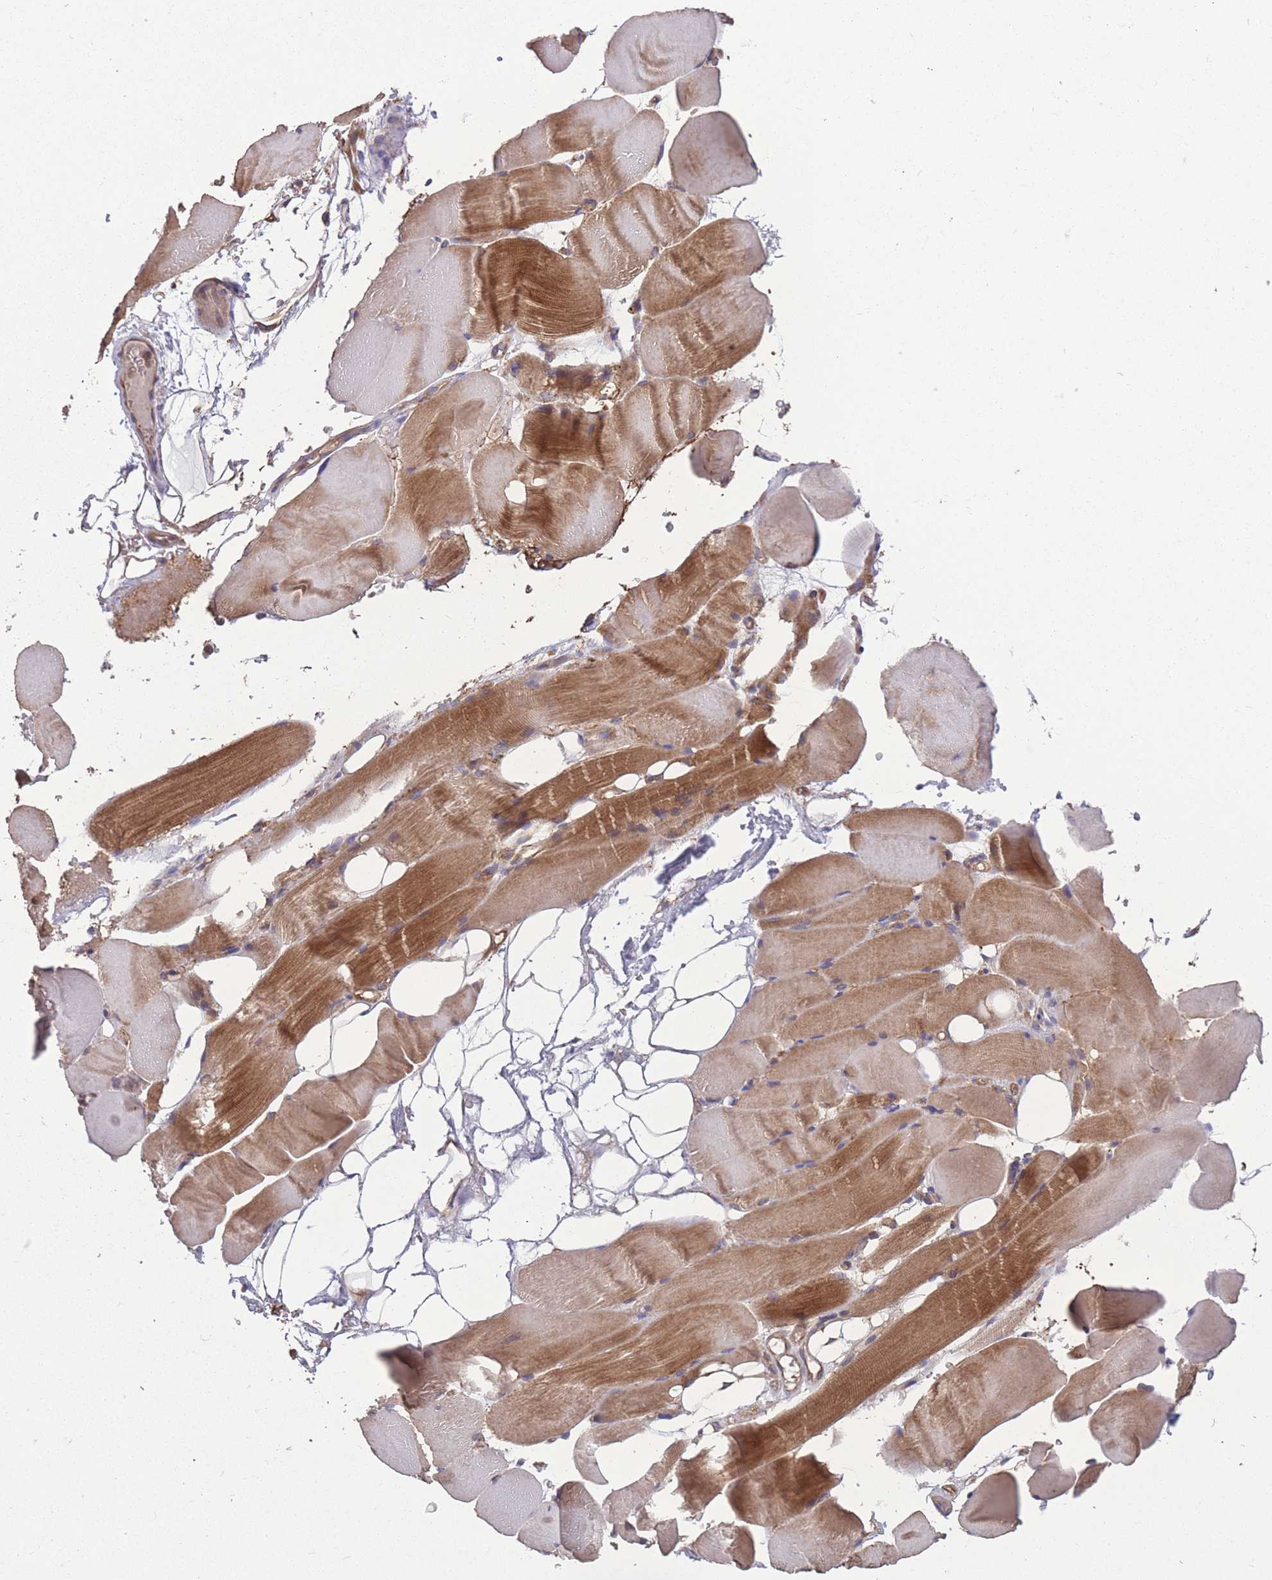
{"staining": {"intensity": "moderate", "quantity": "25%-75%", "location": "cytoplasmic/membranous"}, "tissue": "skeletal muscle", "cell_type": "Myocytes", "image_type": "normal", "snomed": [{"axis": "morphology", "description": "Normal tissue, NOS"}, {"axis": "topography", "description": "Skeletal muscle"}, {"axis": "topography", "description": "Parathyroid gland"}], "caption": "A brown stain labels moderate cytoplasmic/membranous staining of a protein in myocytes of unremarkable human skeletal muscle. (IHC, brightfield microscopy, high magnification).", "gene": "ZPR1", "patient": {"sex": "female", "age": 37}}